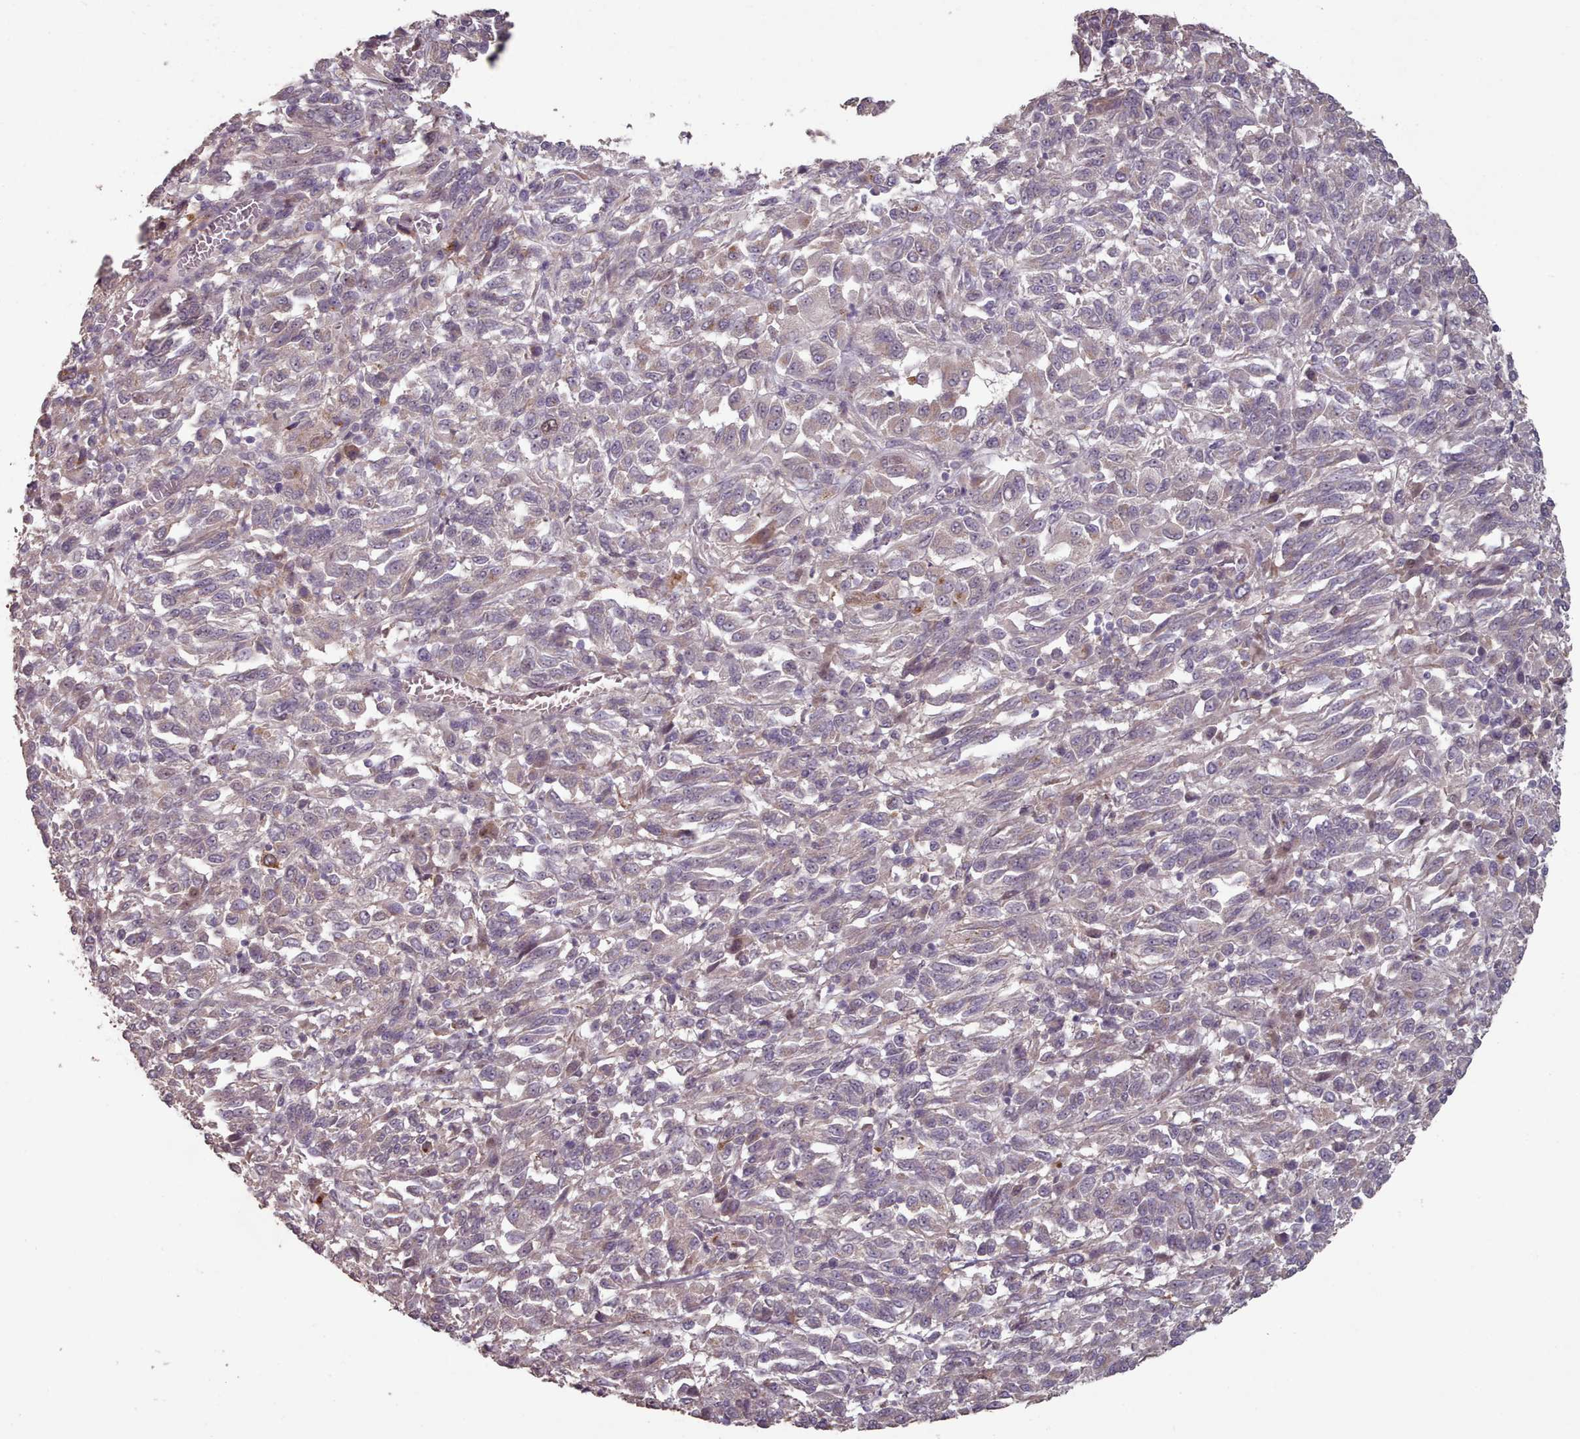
{"staining": {"intensity": "weak", "quantity": "<25%", "location": "cytoplasmic/membranous"}, "tissue": "melanoma", "cell_type": "Tumor cells", "image_type": "cancer", "snomed": [{"axis": "morphology", "description": "Malignant melanoma, Metastatic site"}, {"axis": "topography", "description": "Lung"}], "caption": "Immunohistochemistry of melanoma shows no staining in tumor cells.", "gene": "ERCC6L", "patient": {"sex": "male", "age": 64}}